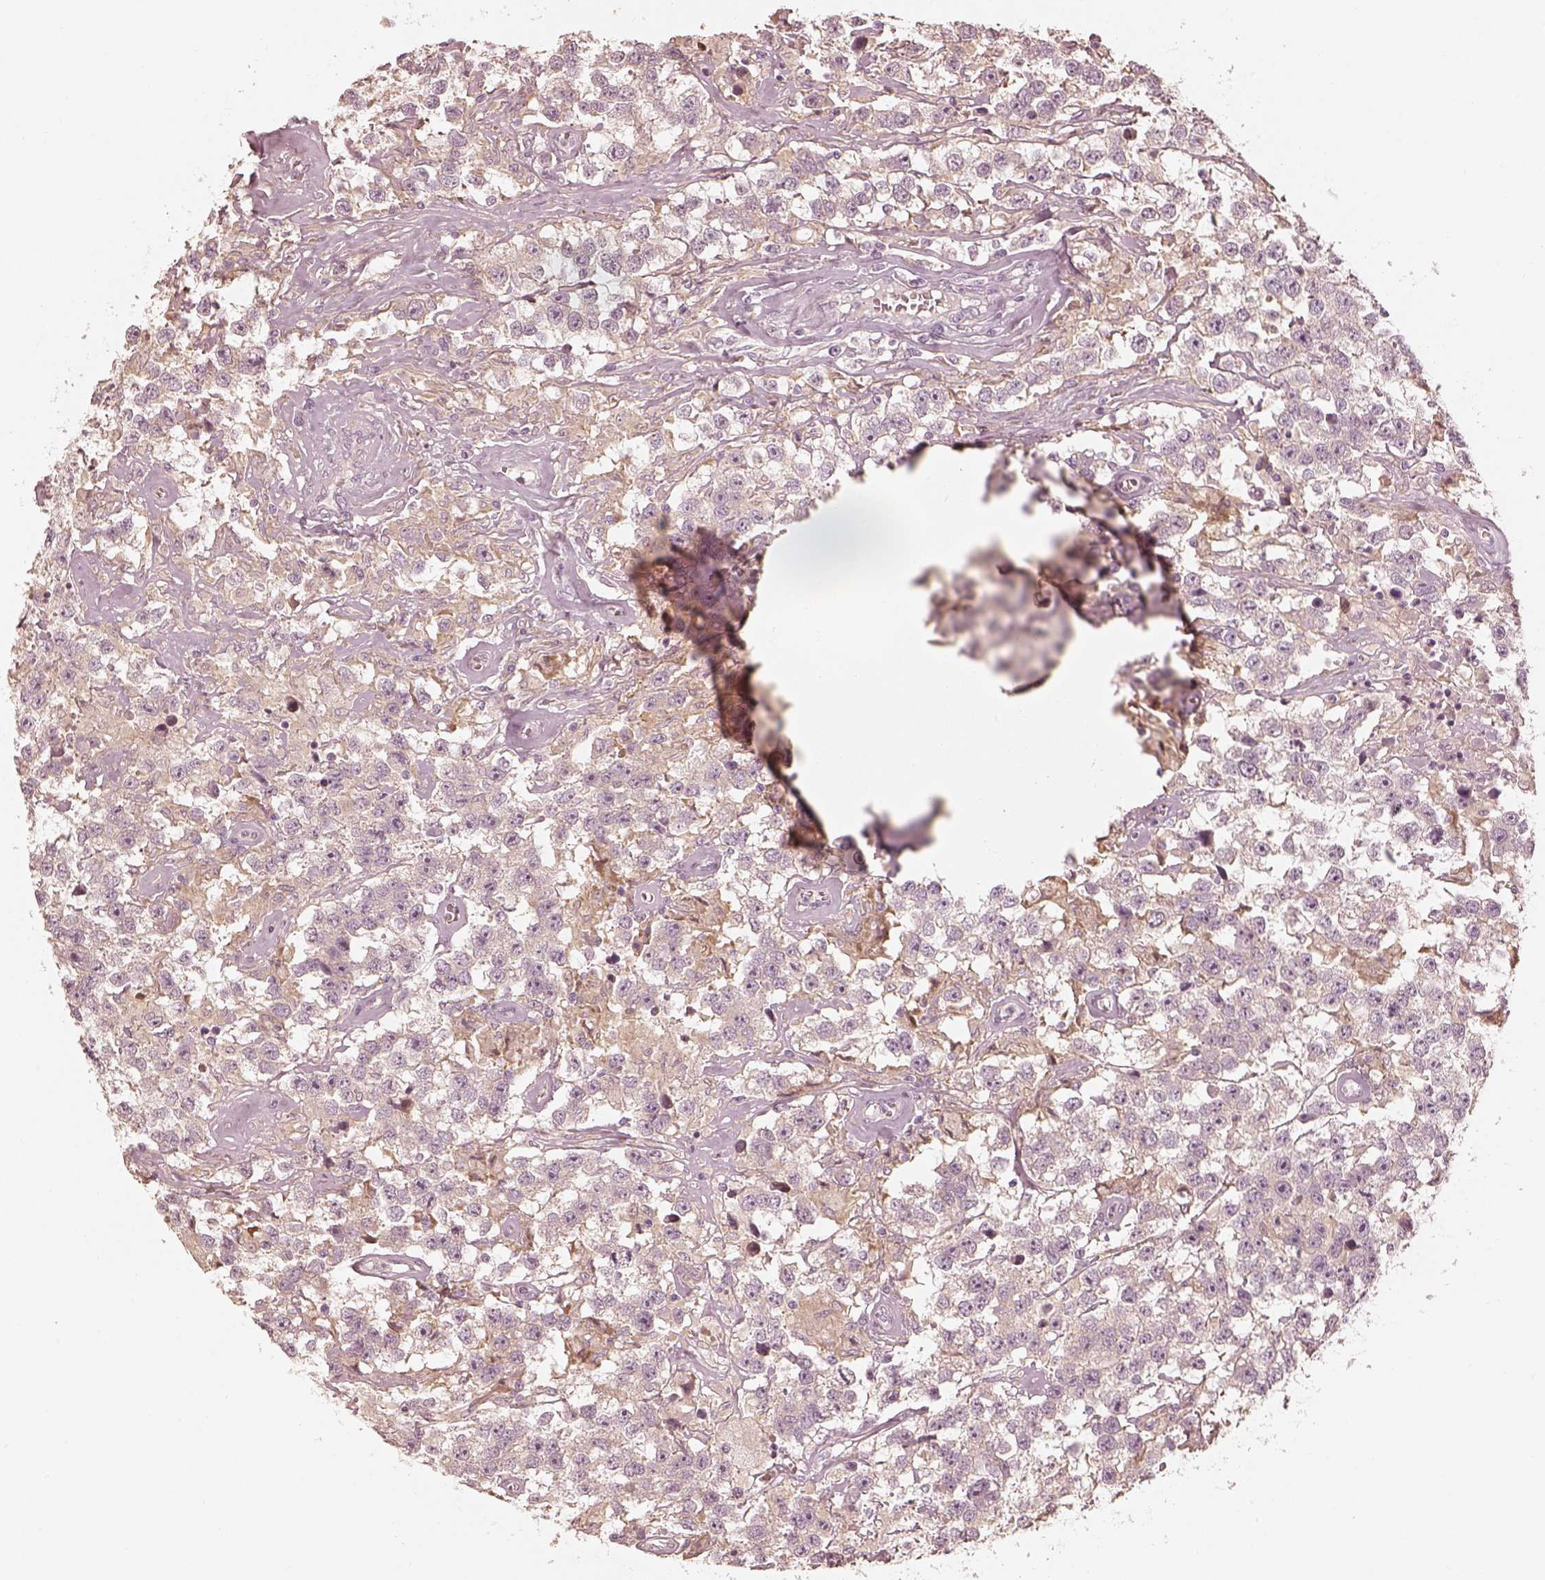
{"staining": {"intensity": "negative", "quantity": "none", "location": "none"}, "tissue": "testis cancer", "cell_type": "Tumor cells", "image_type": "cancer", "snomed": [{"axis": "morphology", "description": "Seminoma, NOS"}, {"axis": "topography", "description": "Testis"}], "caption": "This is an immunohistochemistry histopathology image of seminoma (testis). There is no expression in tumor cells.", "gene": "FMNL2", "patient": {"sex": "male", "age": 43}}